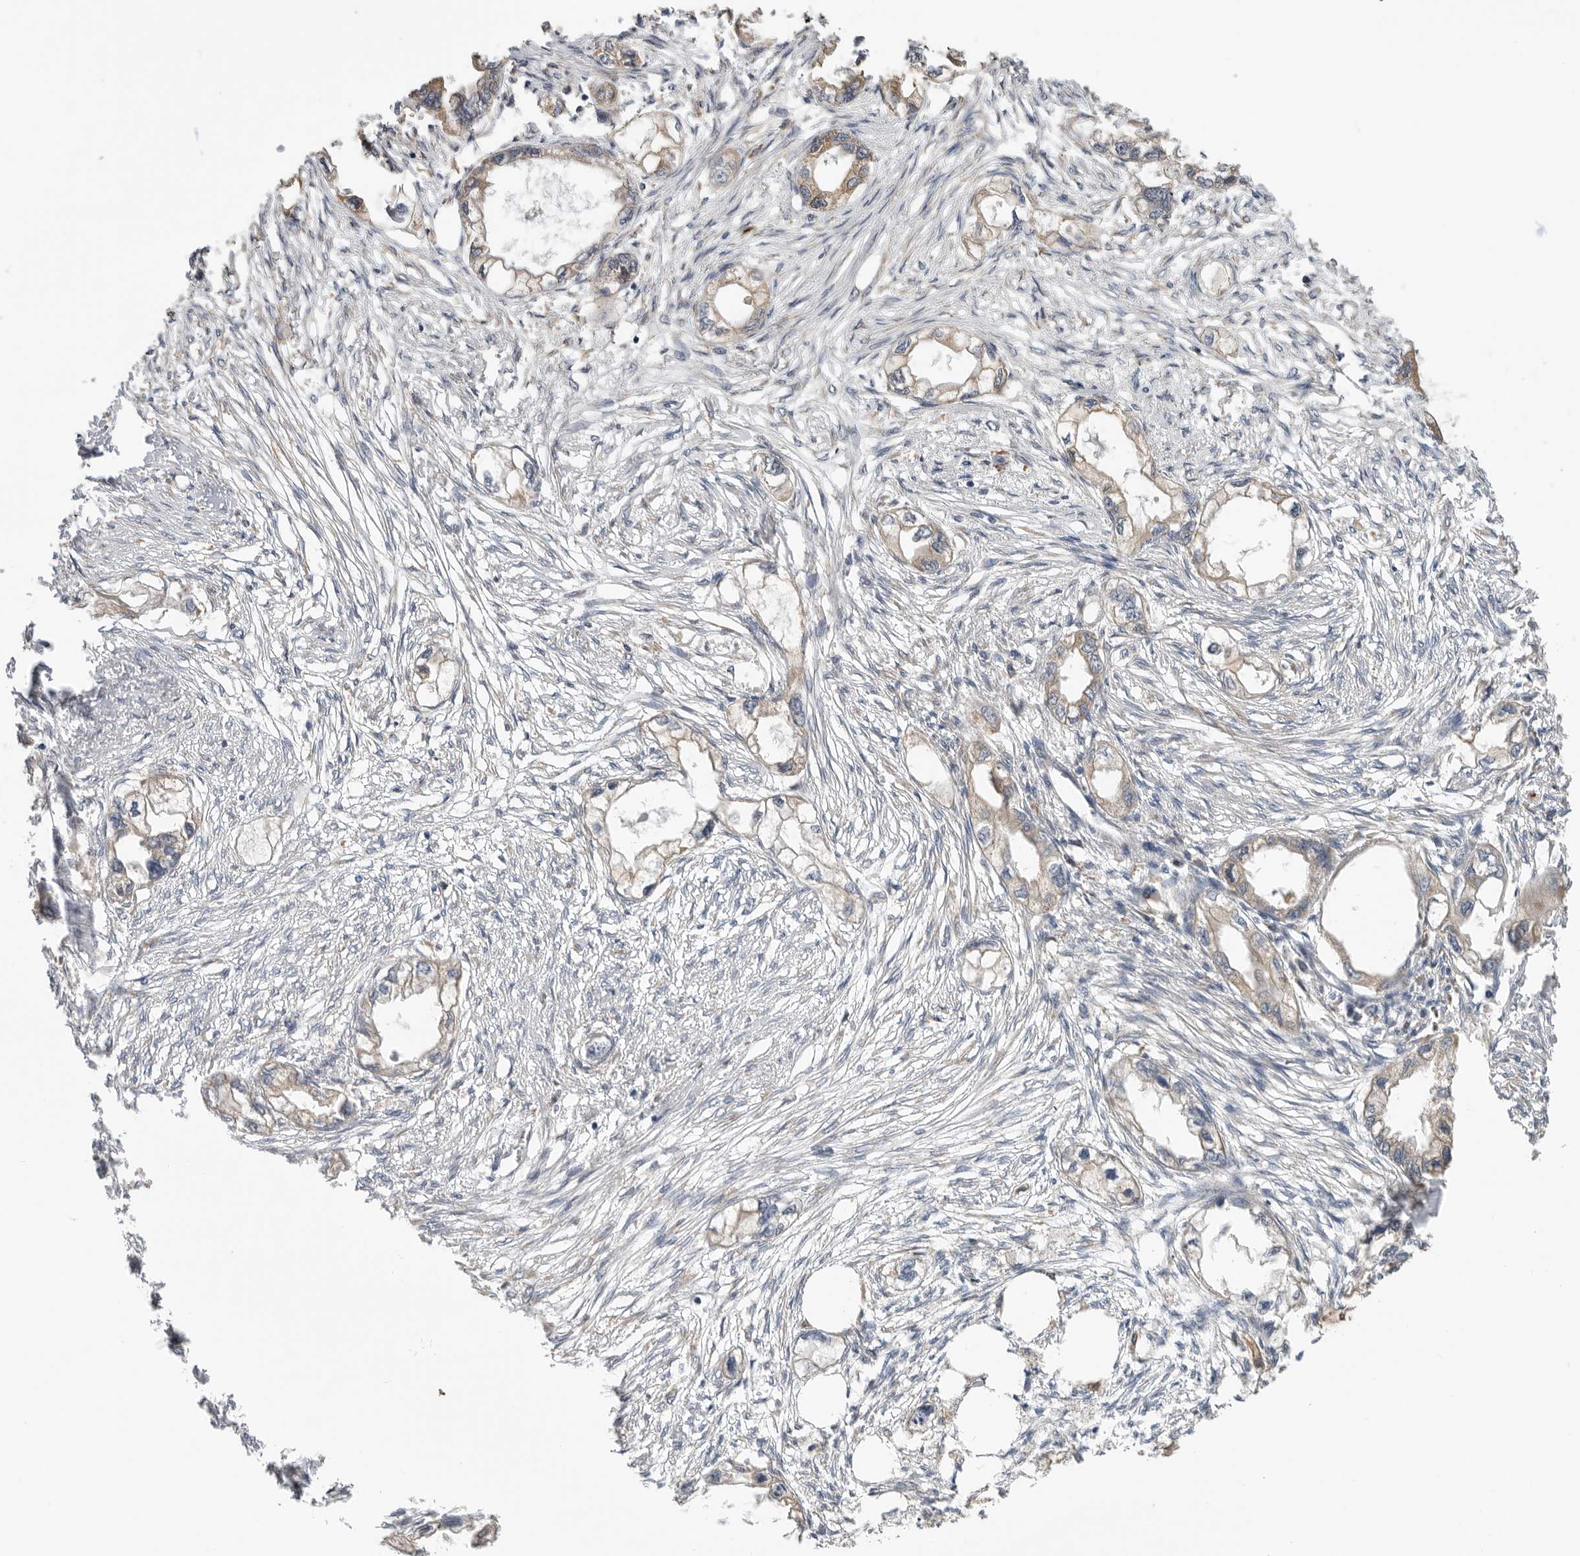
{"staining": {"intensity": "weak", "quantity": "25%-75%", "location": "cytoplasmic/membranous"}, "tissue": "endometrial cancer", "cell_type": "Tumor cells", "image_type": "cancer", "snomed": [{"axis": "morphology", "description": "Adenocarcinoma, NOS"}, {"axis": "morphology", "description": "Adenocarcinoma, metastatic, NOS"}, {"axis": "topography", "description": "Adipose tissue"}, {"axis": "topography", "description": "Endometrium"}], "caption": "Endometrial cancer (metastatic adenocarcinoma) stained with a protein marker exhibits weak staining in tumor cells.", "gene": "CDC42BPB", "patient": {"sex": "female", "age": 67}}